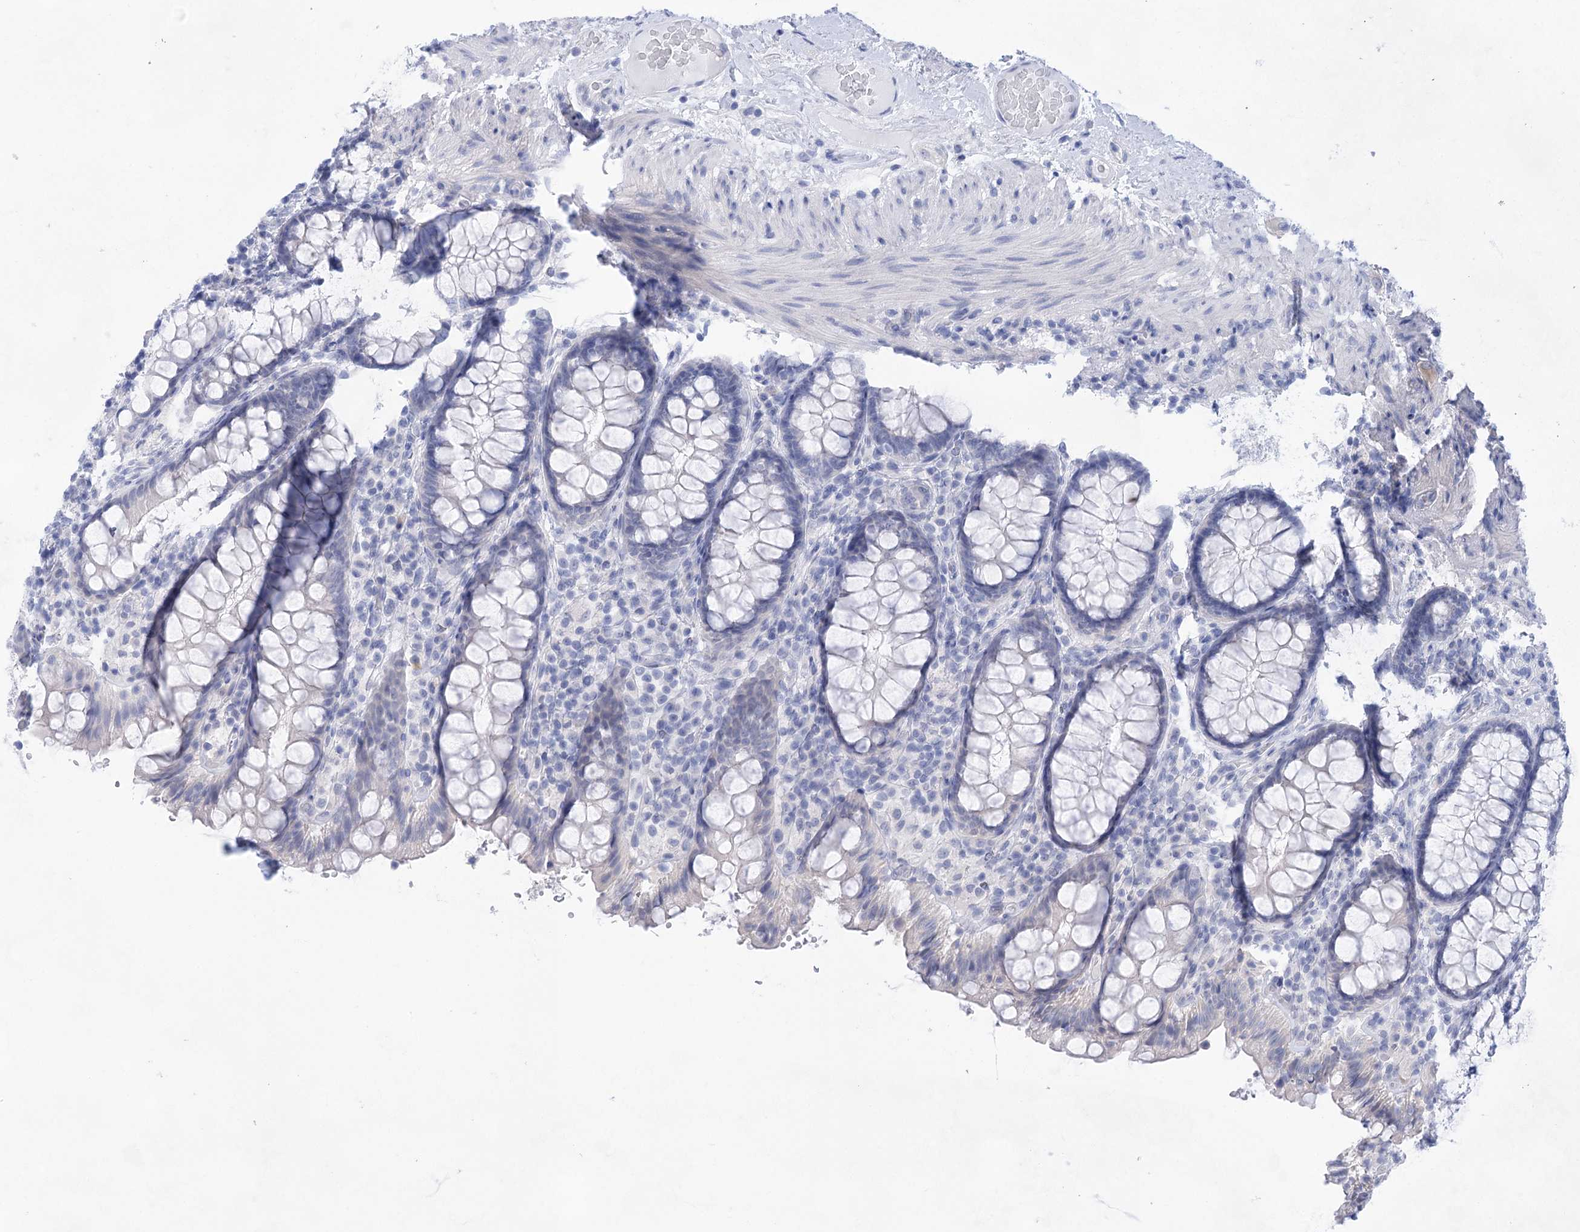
{"staining": {"intensity": "negative", "quantity": "none", "location": "none"}, "tissue": "rectum", "cell_type": "Glandular cells", "image_type": "normal", "snomed": [{"axis": "morphology", "description": "Normal tissue, NOS"}, {"axis": "topography", "description": "Rectum"}], "caption": "This is a photomicrograph of IHC staining of normal rectum, which shows no expression in glandular cells. (DAB (3,3'-diaminobenzidine) IHC, high magnification).", "gene": "LALBA", "patient": {"sex": "male", "age": 83}}